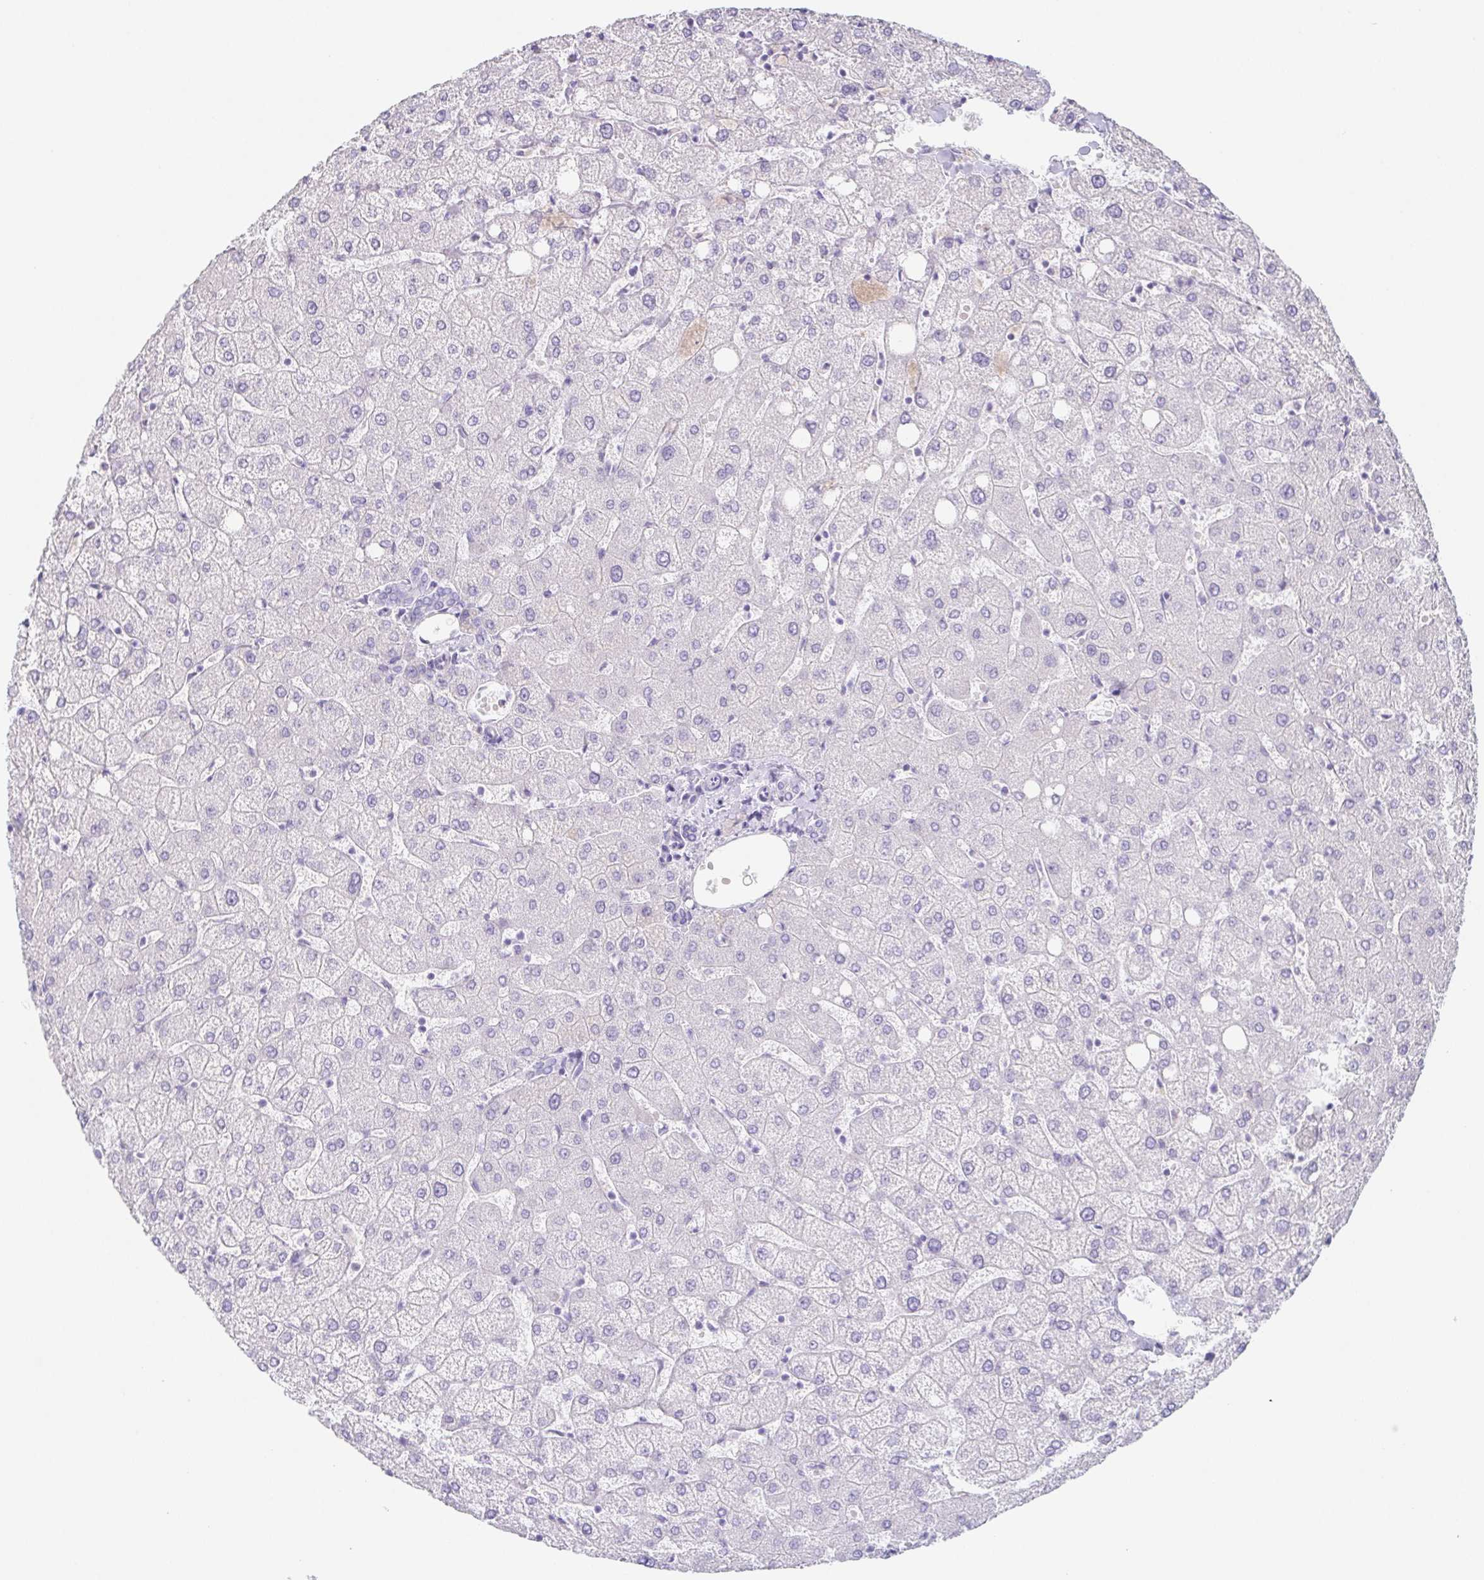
{"staining": {"intensity": "negative", "quantity": "none", "location": "none"}, "tissue": "liver", "cell_type": "Cholangiocytes", "image_type": "normal", "snomed": [{"axis": "morphology", "description": "Normal tissue, NOS"}, {"axis": "topography", "description": "Liver"}], "caption": "Immunohistochemistry micrograph of benign liver: liver stained with DAB displays no significant protein staining in cholangiocytes.", "gene": "HDGFL1", "patient": {"sex": "female", "age": 54}}